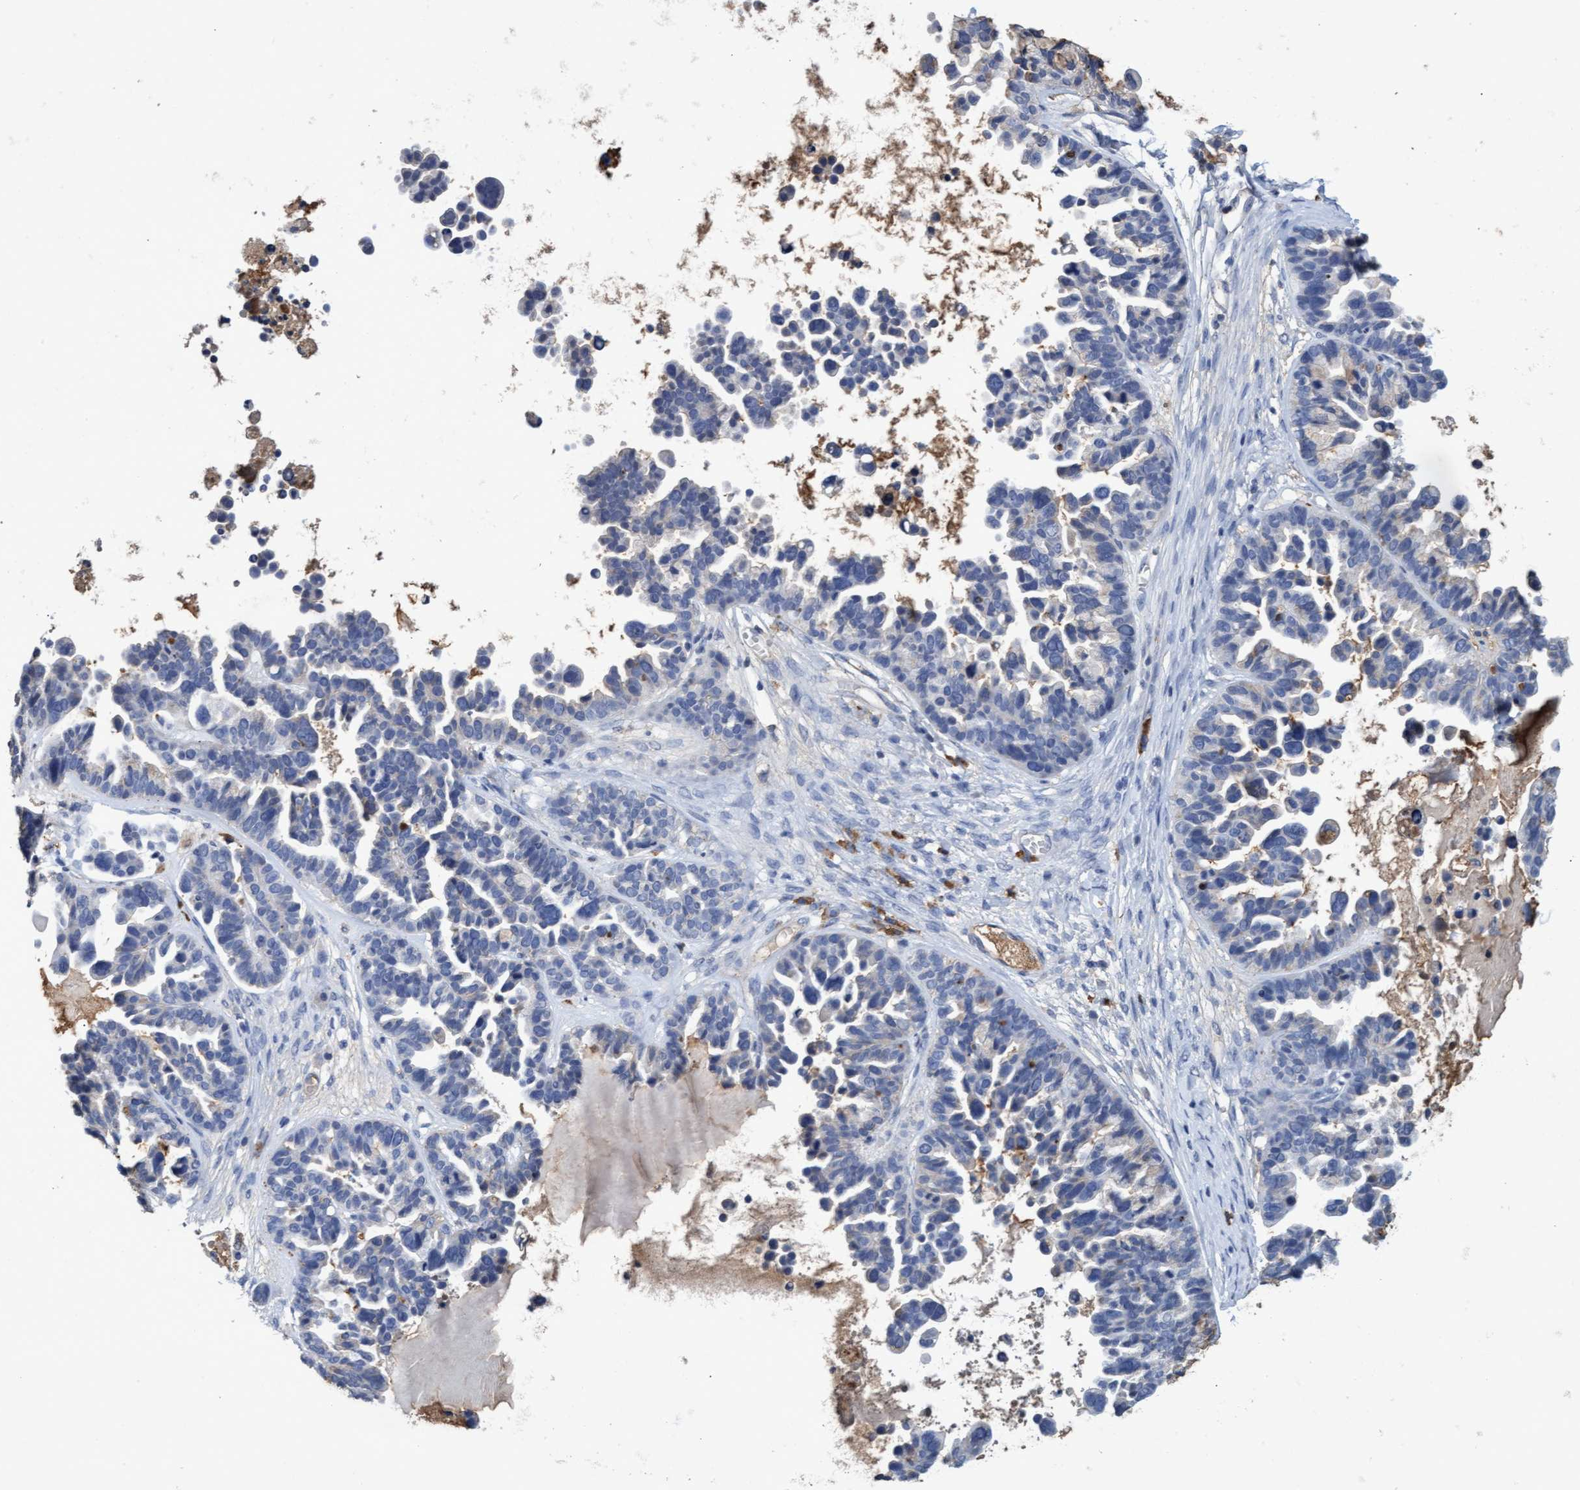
{"staining": {"intensity": "negative", "quantity": "none", "location": "none"}, "tissue": "ovarian cancer", "cell_type": "Tumor cells", "image_type": "cancer", "snomed": [{"axis": "morphology", "description": "Cystadenocarcinoma, serous, NOS"}, {"axis": "topography", "description": "Ovary"}], "caption": "High power microscopy histopathology image of an IHC image of ovarian cancer, revealing no significant positivity in tumor cells.", "gene": "GPR39", "patient": {"sex": "female", "age": 56}}